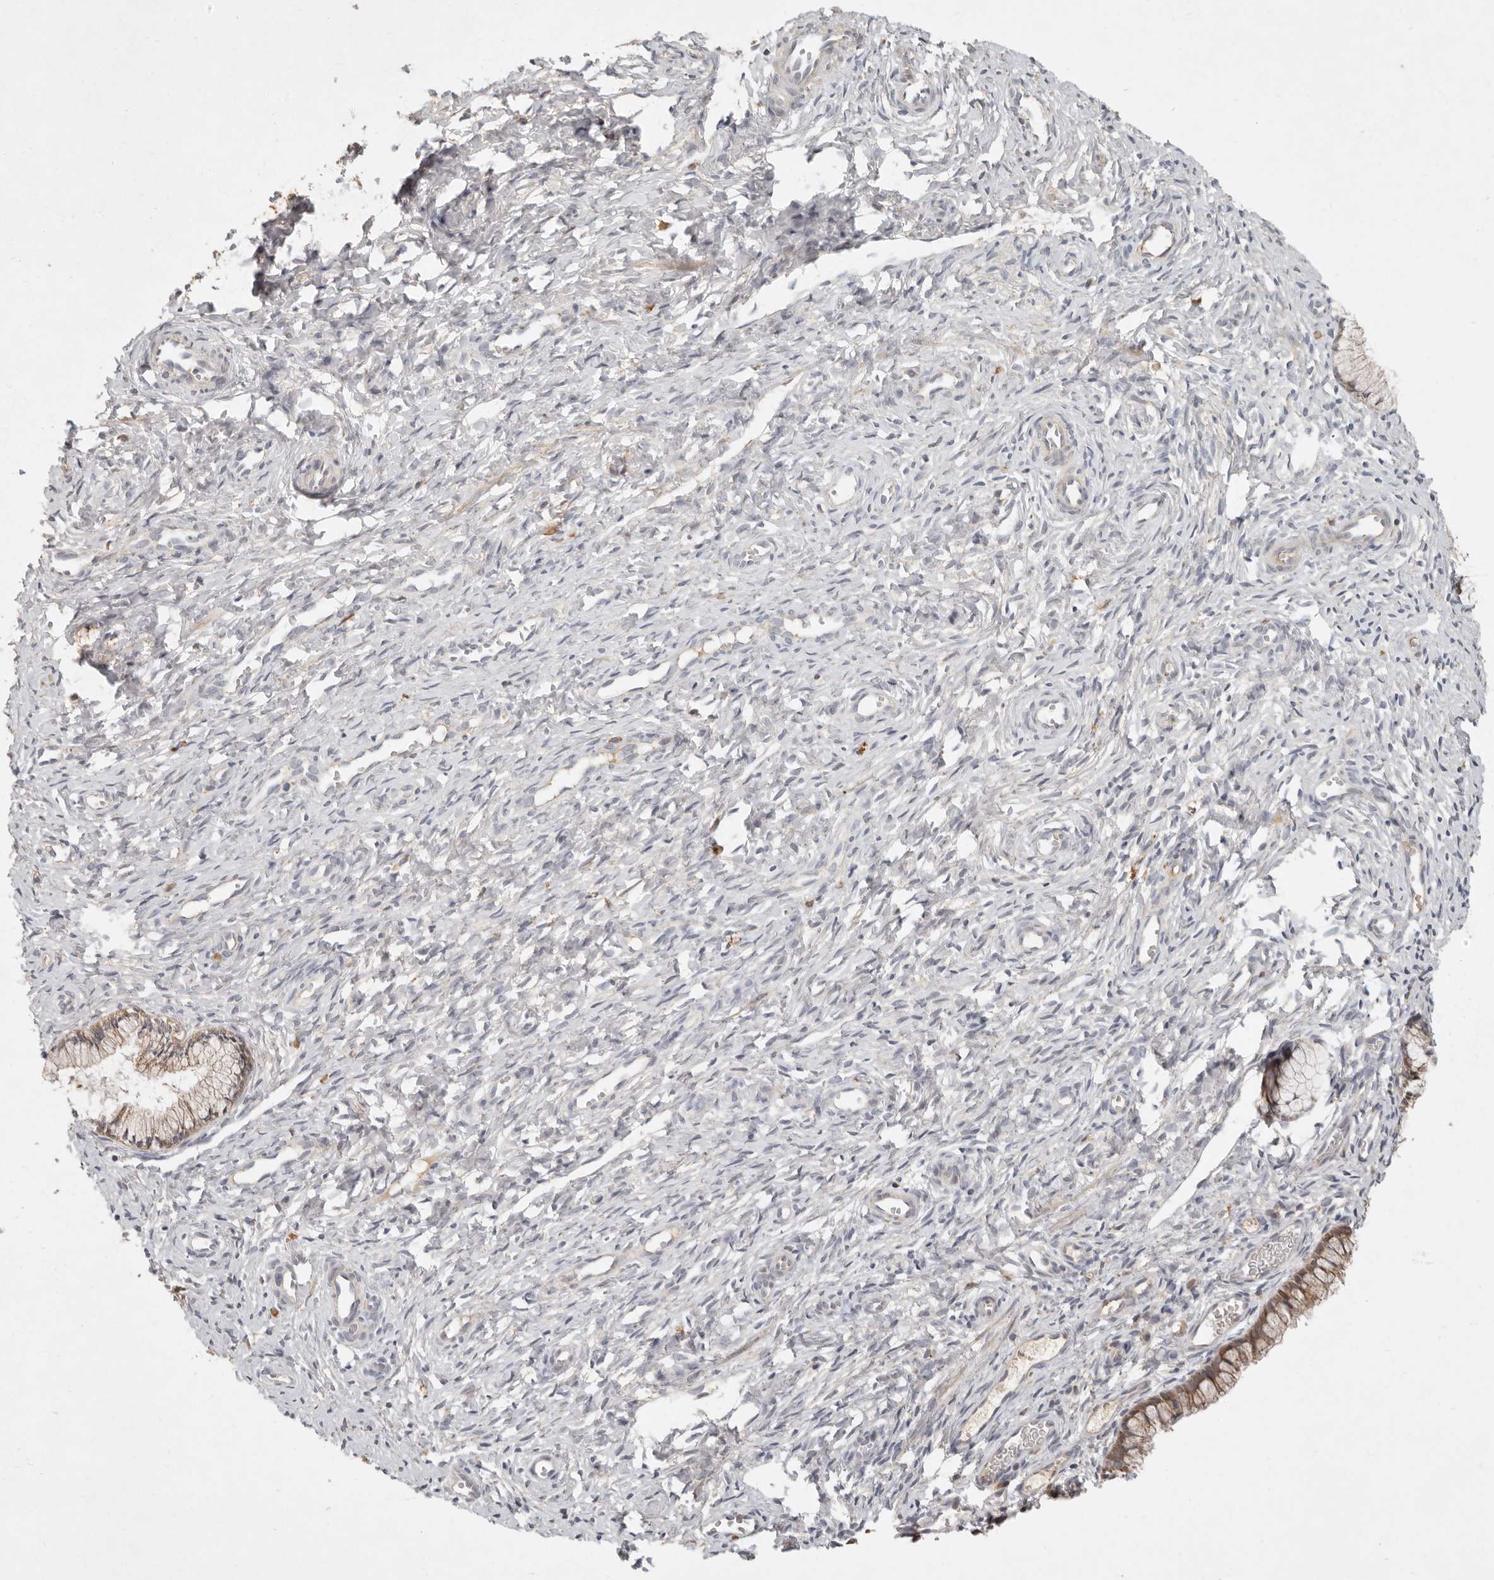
{"staining": {"intensity": "moderate", "quantity": ">75%", "location": "cytoplasmic/membranous"}, "tissue": "cervix", "cell_type": "Glandular cells", "image_type": "normal", "snomed": [{"axis": "morphology", "description": "Normal tissue, NOS"}, {"axis": "topography", "description": "Cervix"}], "caption": "Immunohistochemistry (DAB (3,3'-diaminobenzidine)) staining of unremarkable cervix reveals moderate cytoplasmic/membranous protein positivity in about >75% of glandular cells.", "gene": "ARHGEF10L", "patient": {"sex": "female", "age": 27}}